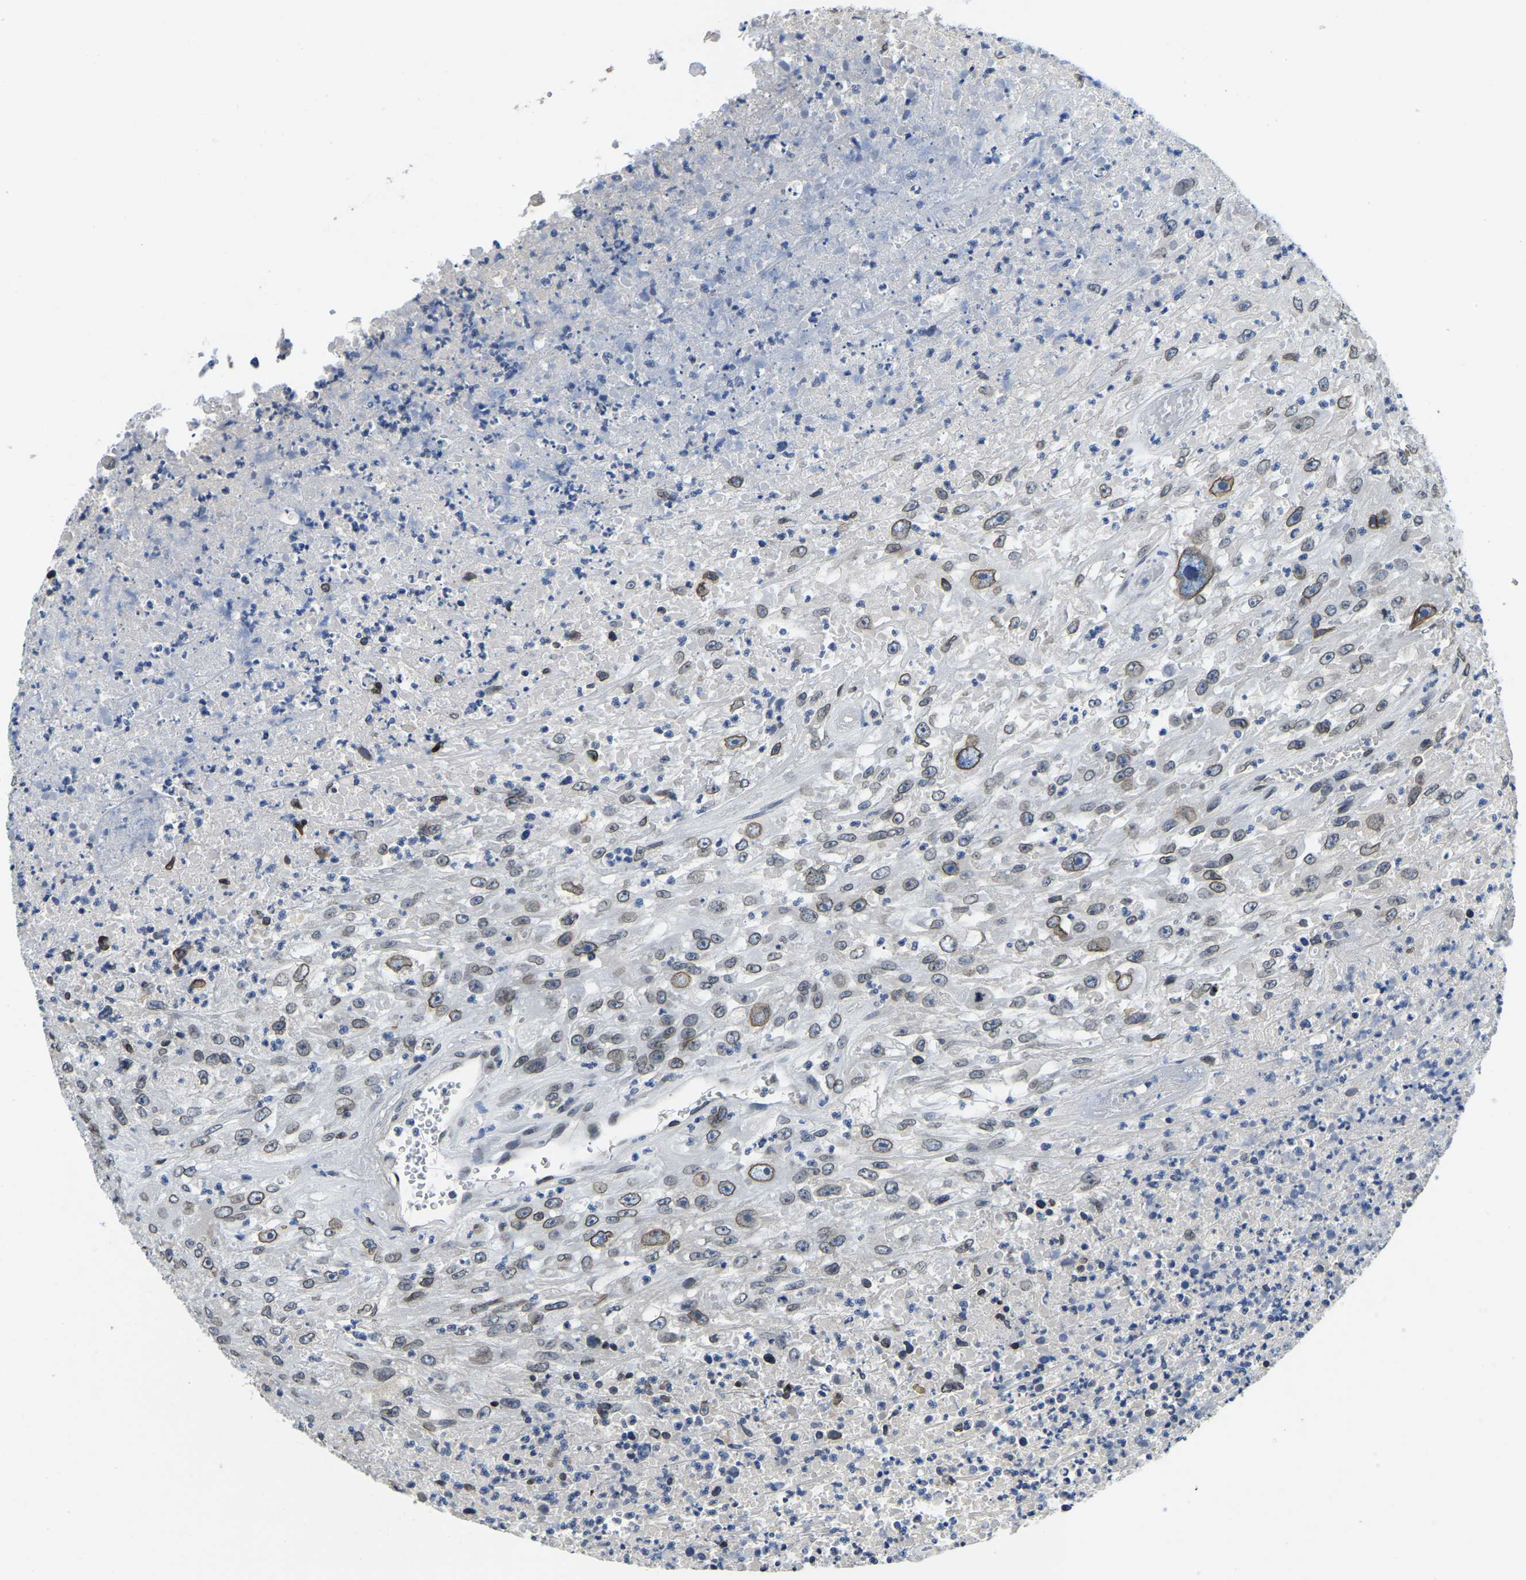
{"staining": {"intensity": "moderate", "quantity": ">75%", "location": "cytoplasmic/membranous,nuclear"}, "tissue": "urothelial cancer", "cell_type": "Tumor cells", "image_type": "cancer", "snomed": [{"axis": "morphology", "description": "Urothelial carcinoma, High grade"}, {"axis": "topography", "description": "Urinary bladder"}], "caption": "Urothelial cancer stained with DAB (3,3'-diaminobenzidine) immunohistochemistry (IHC) reveals medium levels of moderate cytoplasmic/membranous and nuclear positivity in approximately >75% of tumor cells.", "gene": "RANBP2", "patient": {"sex": "male", "age": 46}}